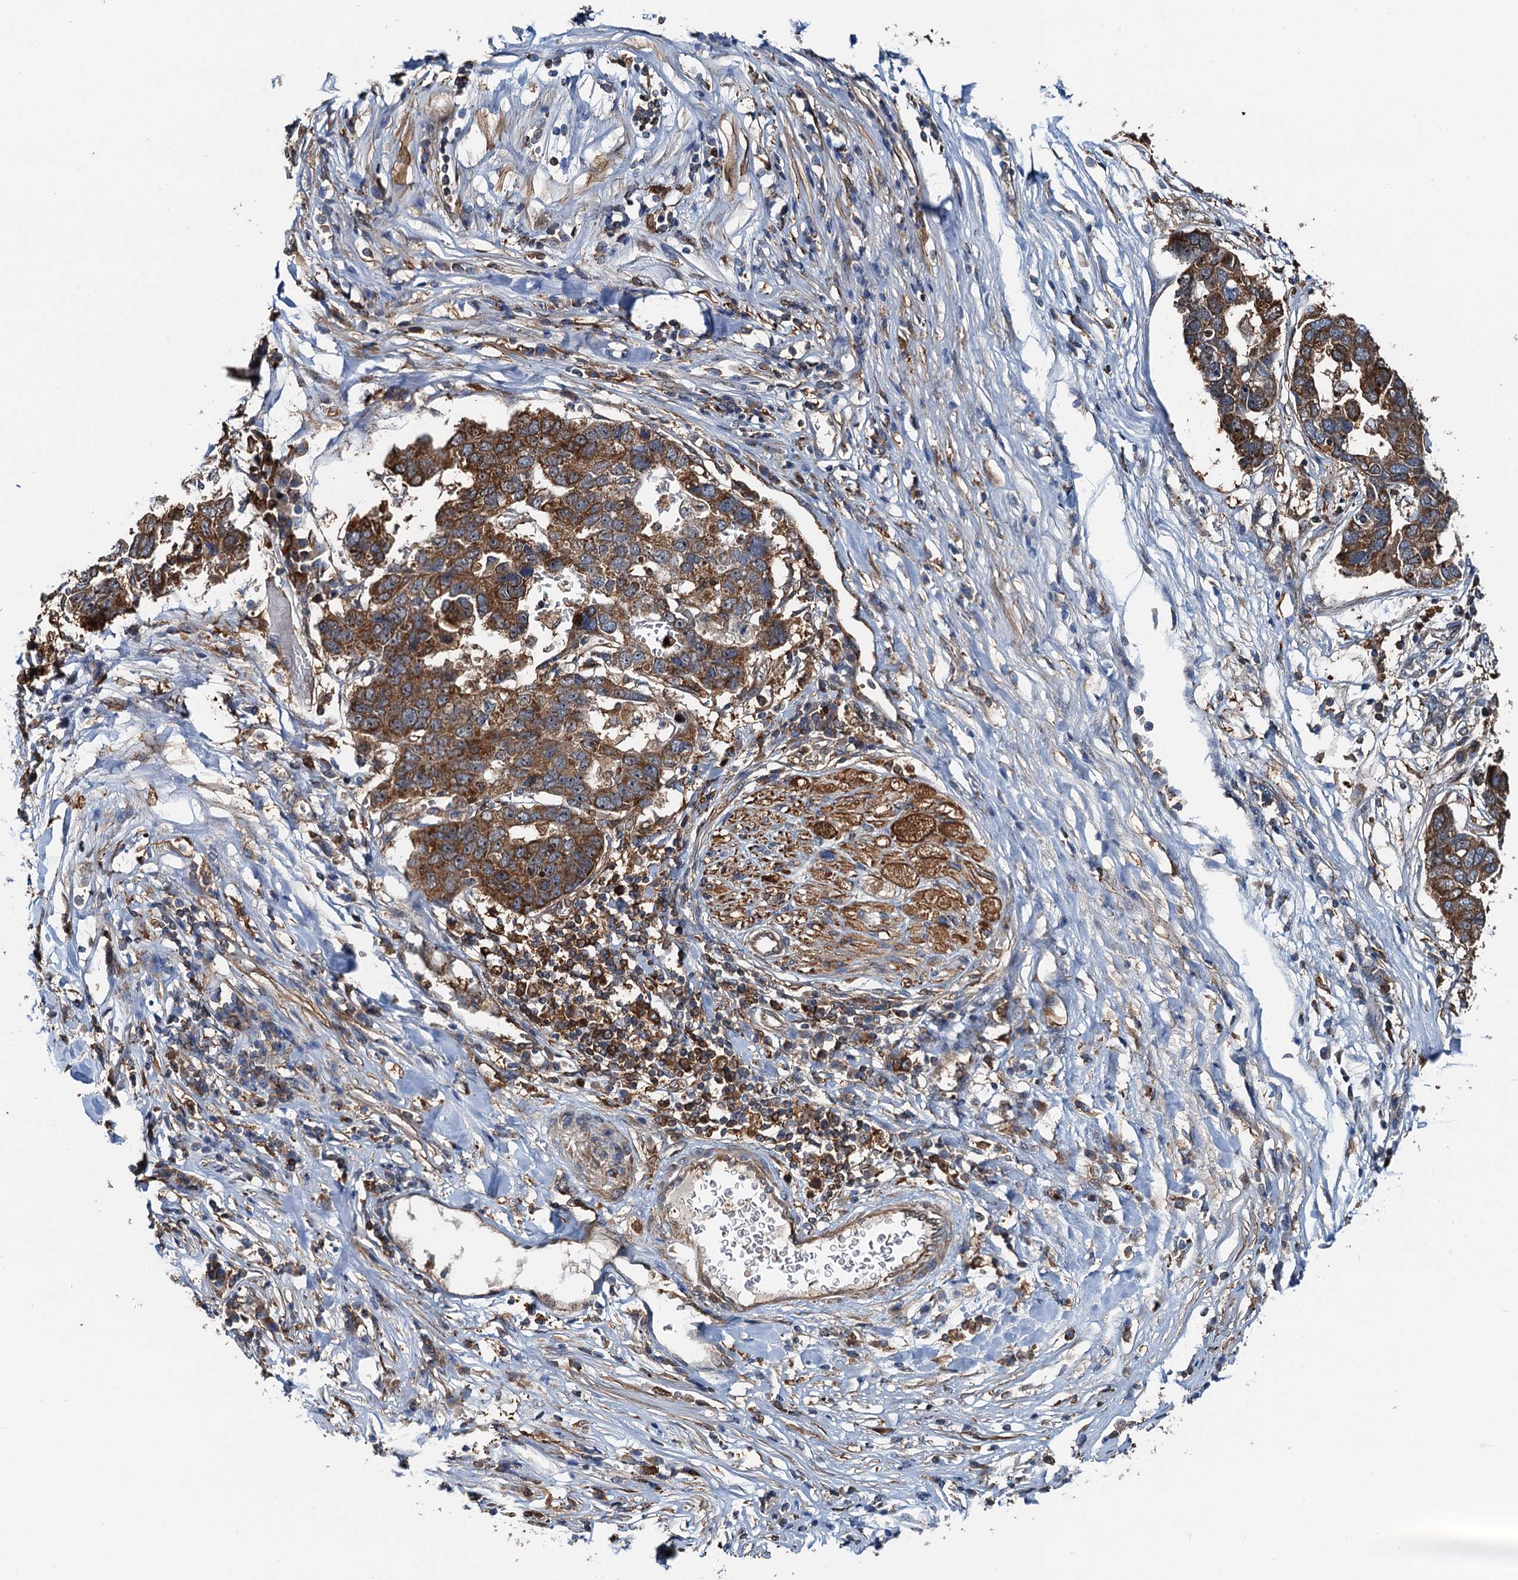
{"staining": {"intensity": "moderate", "quantity": ">75%", "location": "cytoplasmic/membranous"}, "tissue": "pancreatic cancer", "cell_type": "Tumor cells", "image_type": "cancer", "snomed": [{"axis": "morphology", "description": "Adenocarcinoma, NOS"}, {"axis": "topography", "description": "Pancreas"}], "caption": "The immunohistochemical stain shows moderate cytoplasmic/membranous positivity in tumor cells of adenocarcinoma (pancreatic) tissue. (DAB IHC with brightfield microscopy, high magnification).", "gene": "USP6NL", "patient": {"sex": "female", "age": 61}}